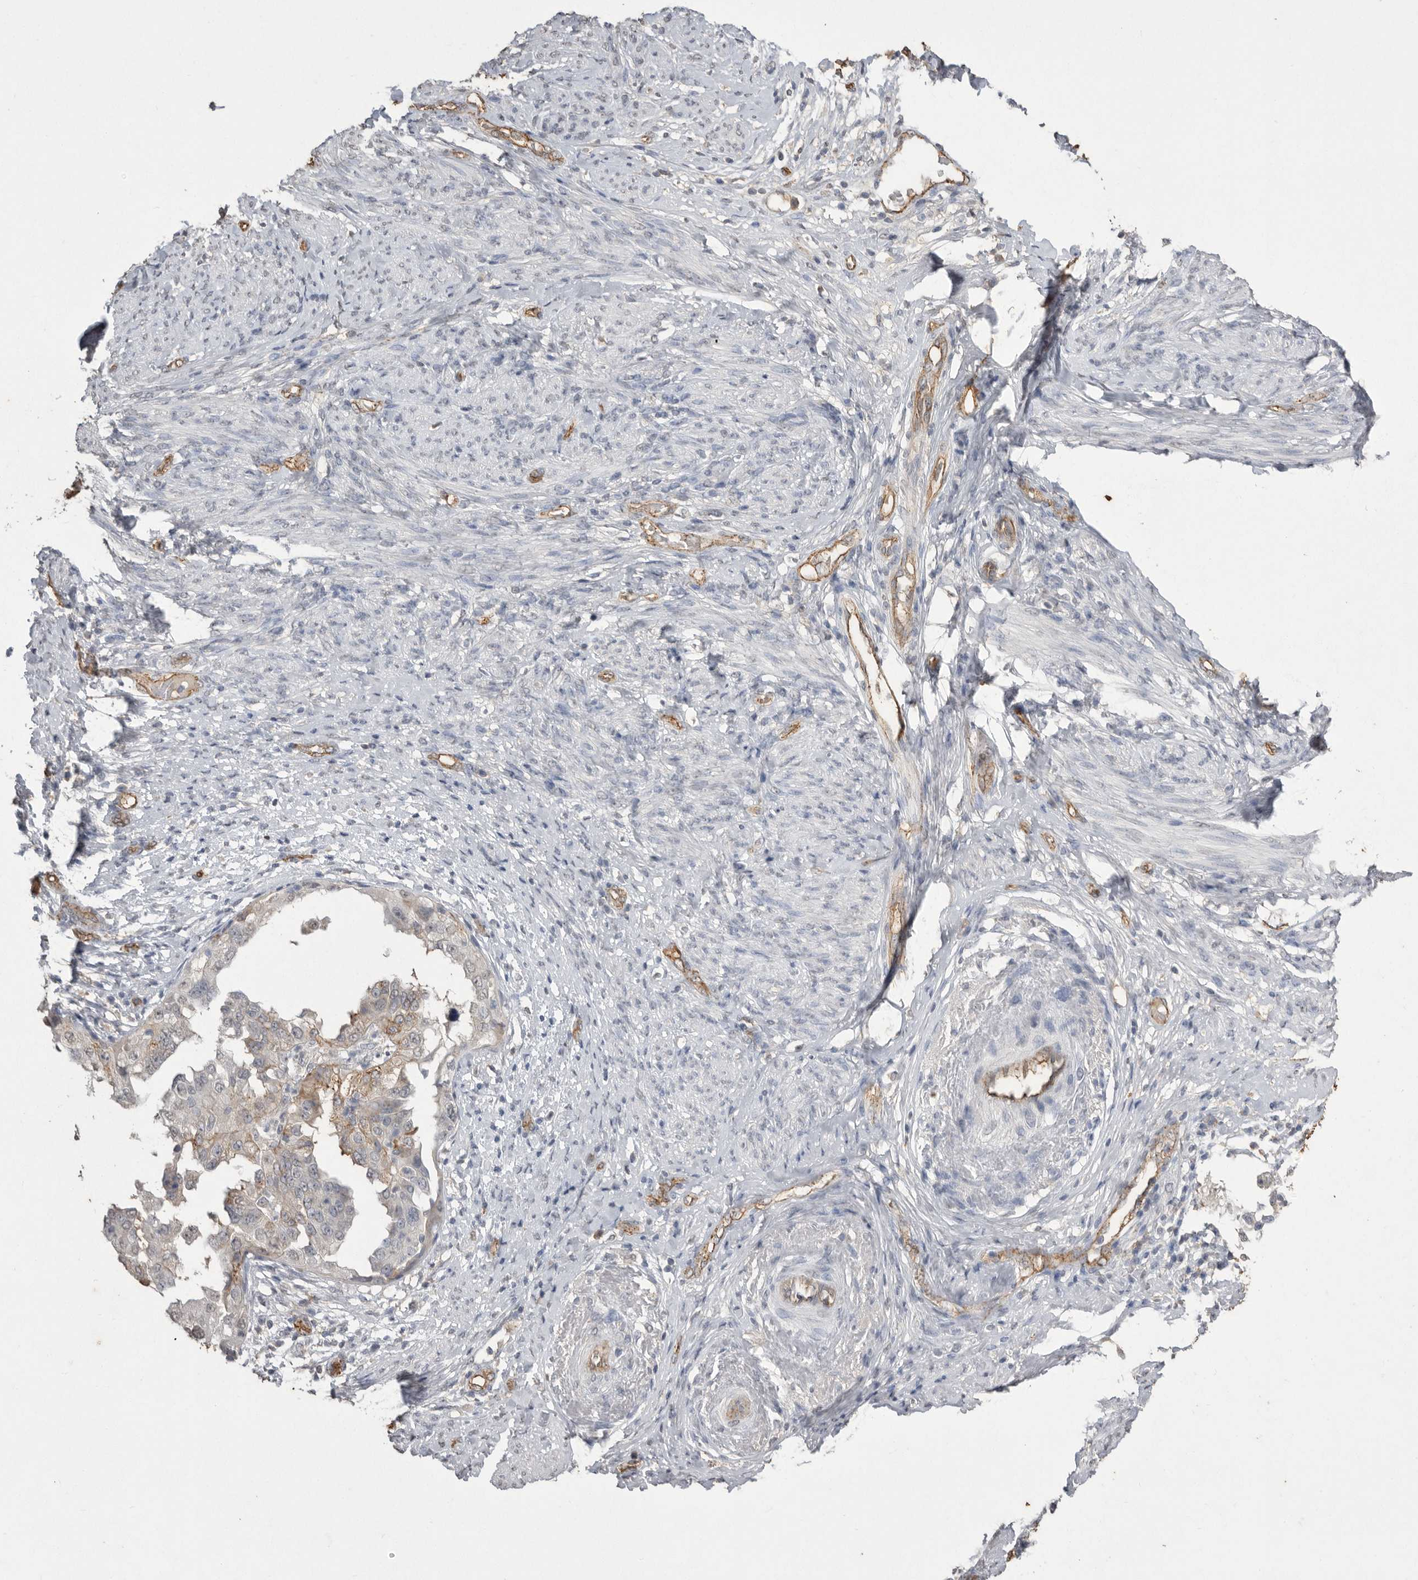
{"staining": {"intensity": "negative", "quantity": "none", "location": "none"}, "tissue": "endometrial cancer", "cell_type": "Tumor cells", "image_type": "cancer", "snomed": [{"axis": "morphology", "description": "Adenocarcinoma, NOS"}, {"axis": "topography", "description": "Endometrium"}], "caption": "DAB (3,3'-diaminobenzidine) immunohistochemical staining of adenocarcinoma (endometrial) exhibits no significant positivity in tumor cells.", "gene": "IL27", "patient": {"sex": "female", "age": 85}}